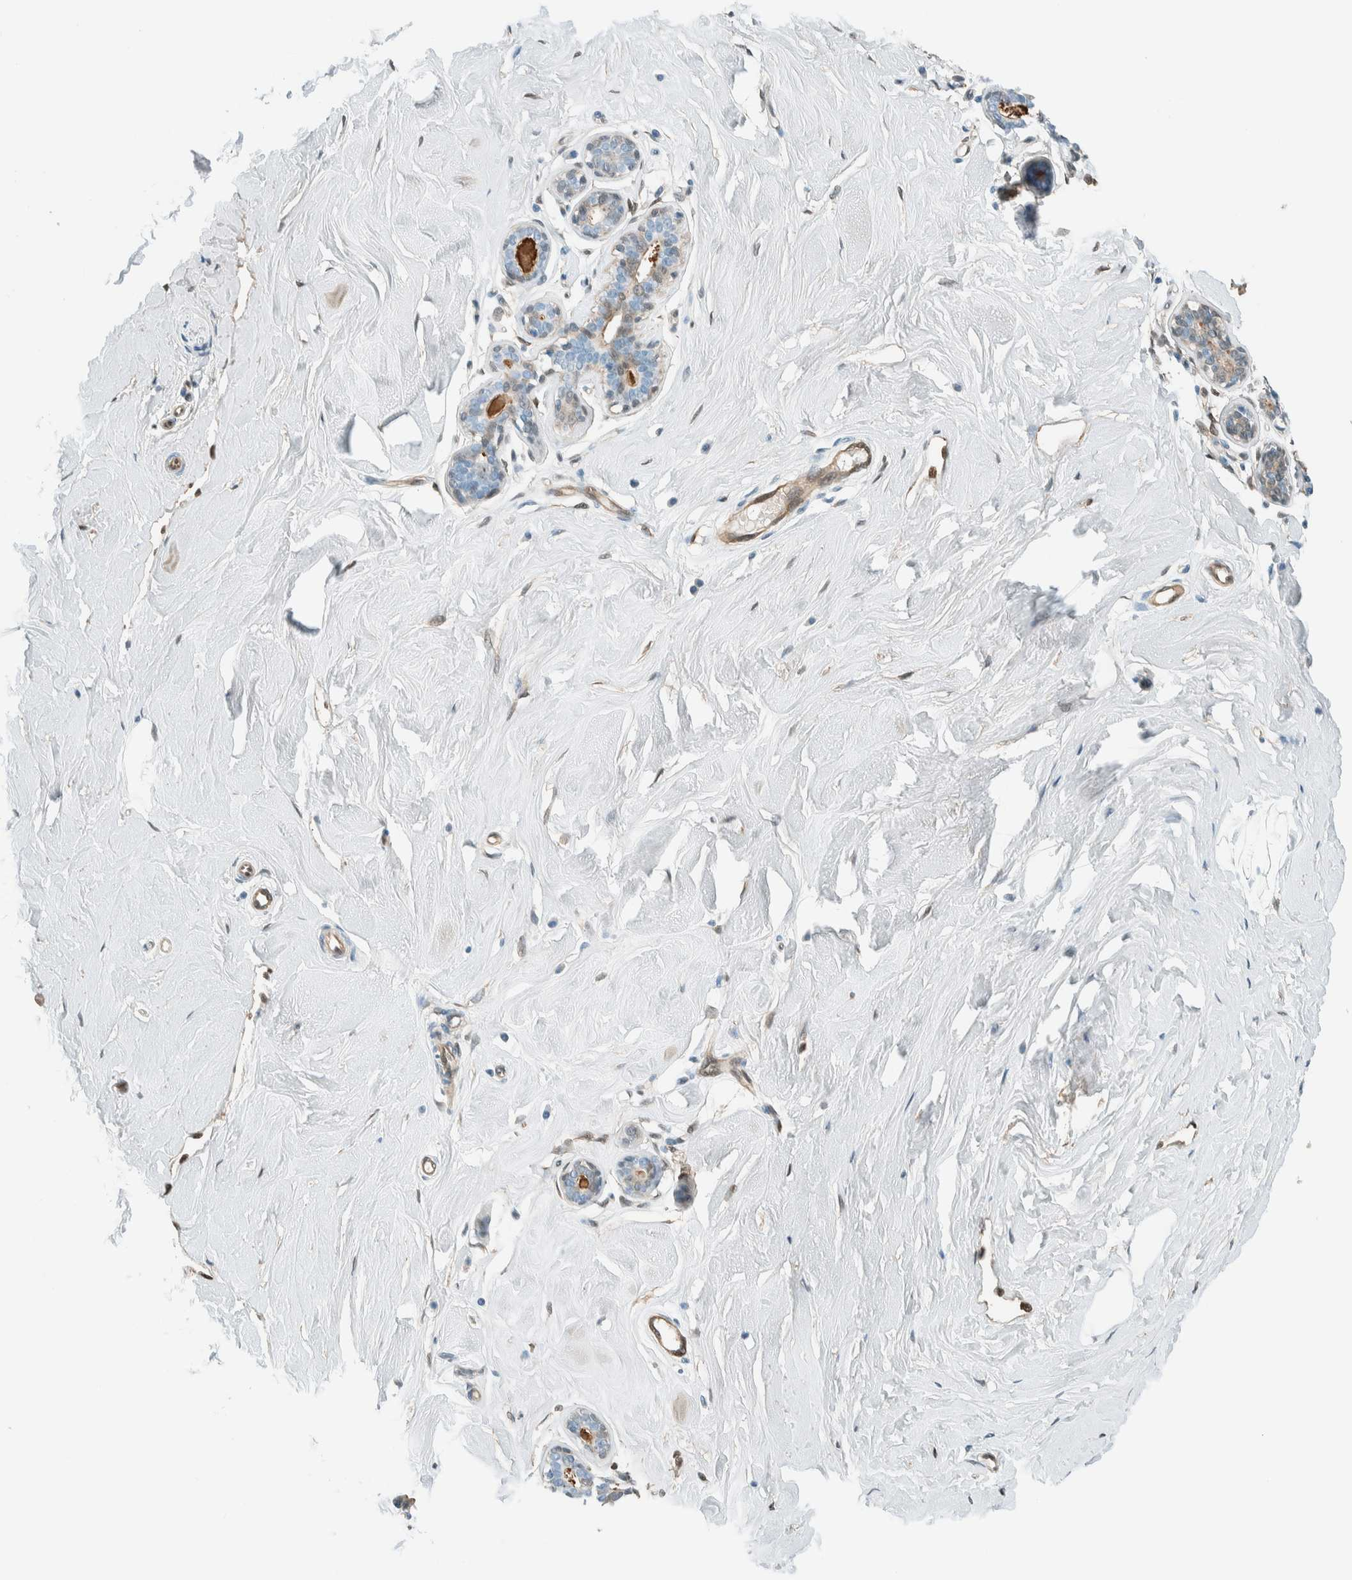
{"staining": {"intensity": "negative", "quantity": "none", "location": "none"}, "tissue": "breast", "cell_type": "Adipocytes", "image_type": "normal", "snomed": [{"axis": "morphology", "description": "Normal tissue, NOS"}, {"axis": "topography", "description": "Breast"}], "caption": "High power microscopy histopathology image of an immunohistochemistry (IHC) micrograph of normal breast, revealing no significant expression in adipocytes. The staining is performed using DAB (3,3'-diaminobenzidine) brown chromogen with nuclei counter-stained in using hematoxylin.", "gene": "NXN", "patient": {"sex": "female", "age": 23}}